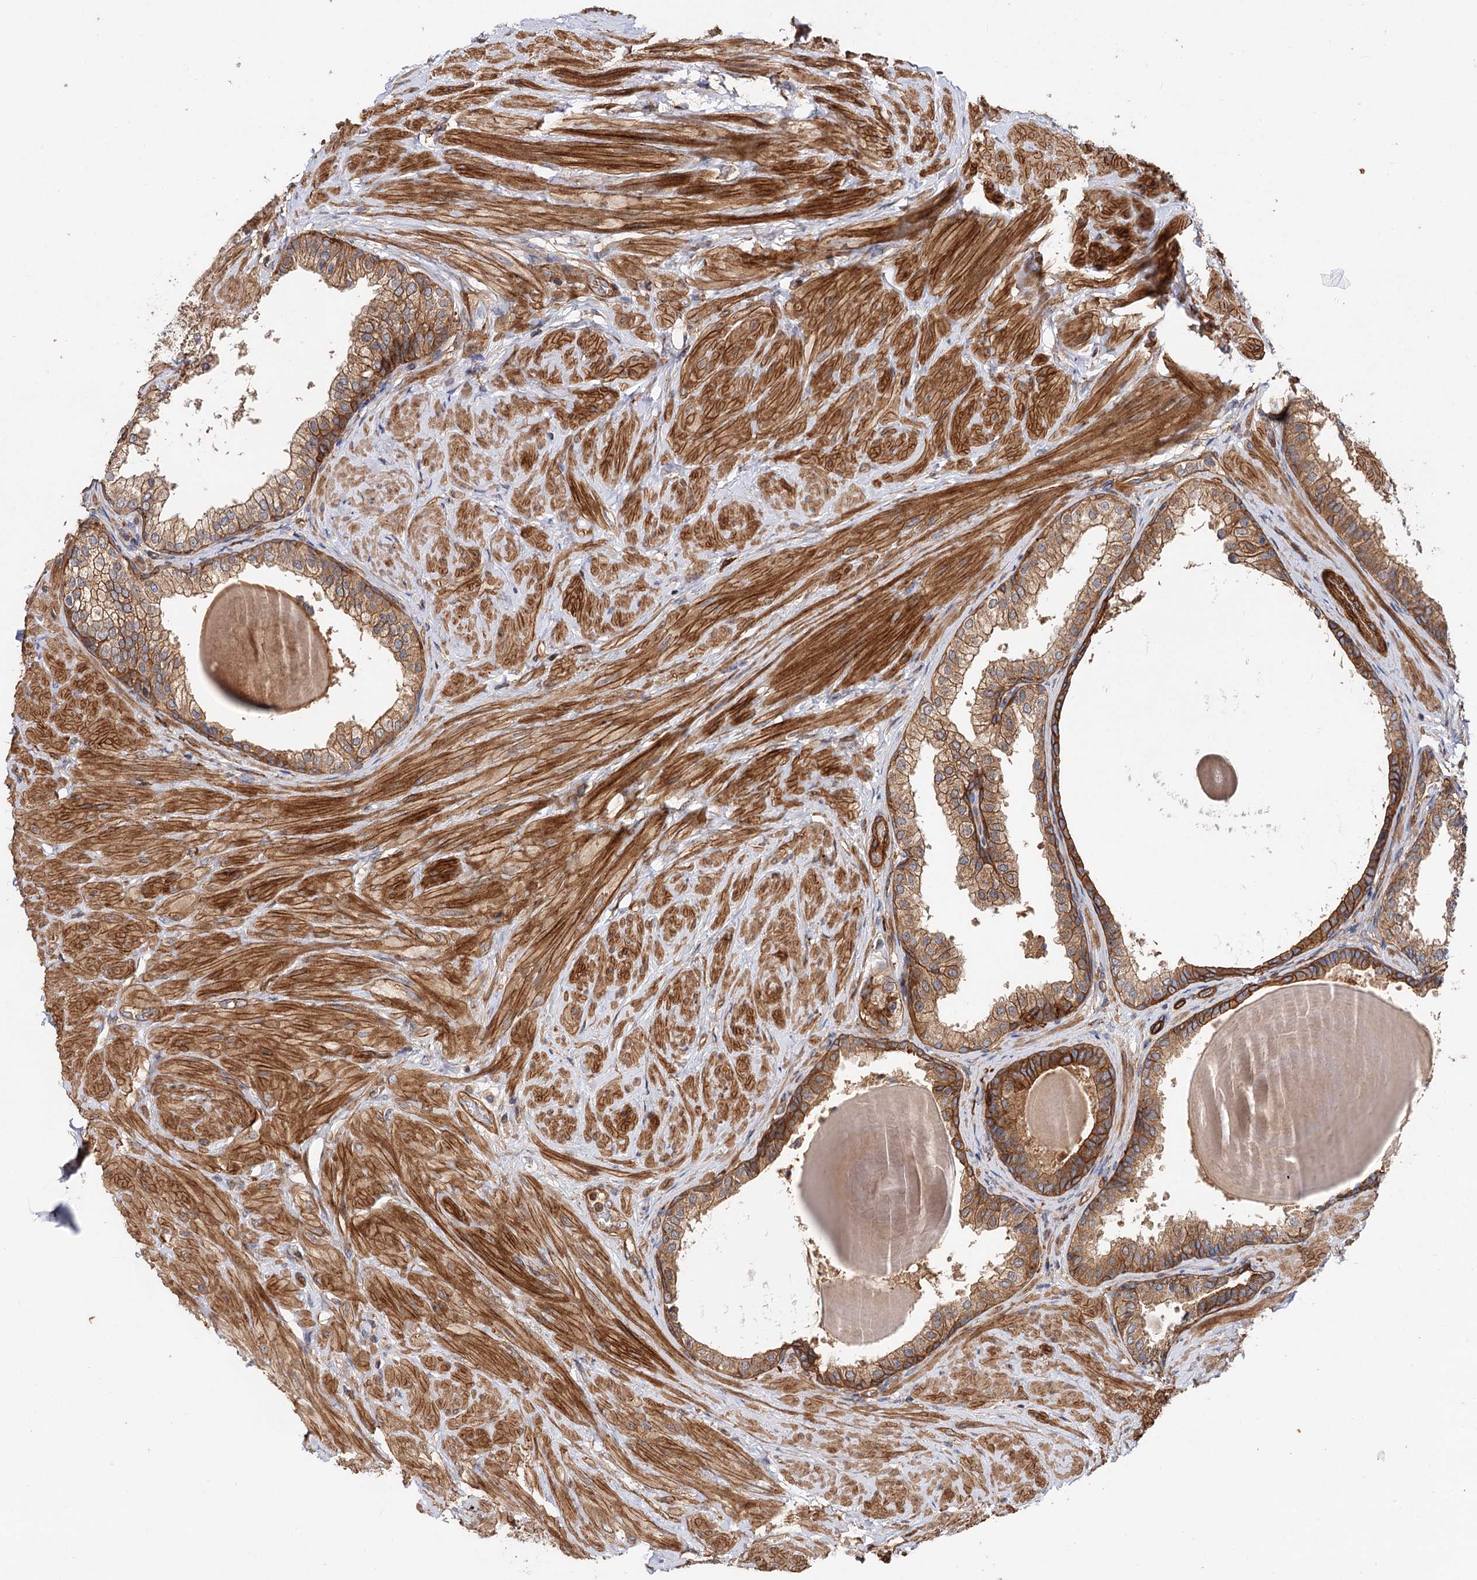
{"staining": {"intensity": "moderate", "quantity": ">75%", "location": "cytoplasmic/membranous"}, "tissue": "prostate", "cell_type": "Glandular cells", "image_type": "normal", "snomed": [{"axis": "morphology", "description": "Normal tissue, NOS"}, {"axis": "topography", "description": "Prostate"}], "caption": "Protein expression analysis of normal prostate reveals moderate cytoplasmic/membranous staining in approximately >75% of glandular cells.", "gene": "CSAD", "patient": {"sex": "male", "age": 48}}